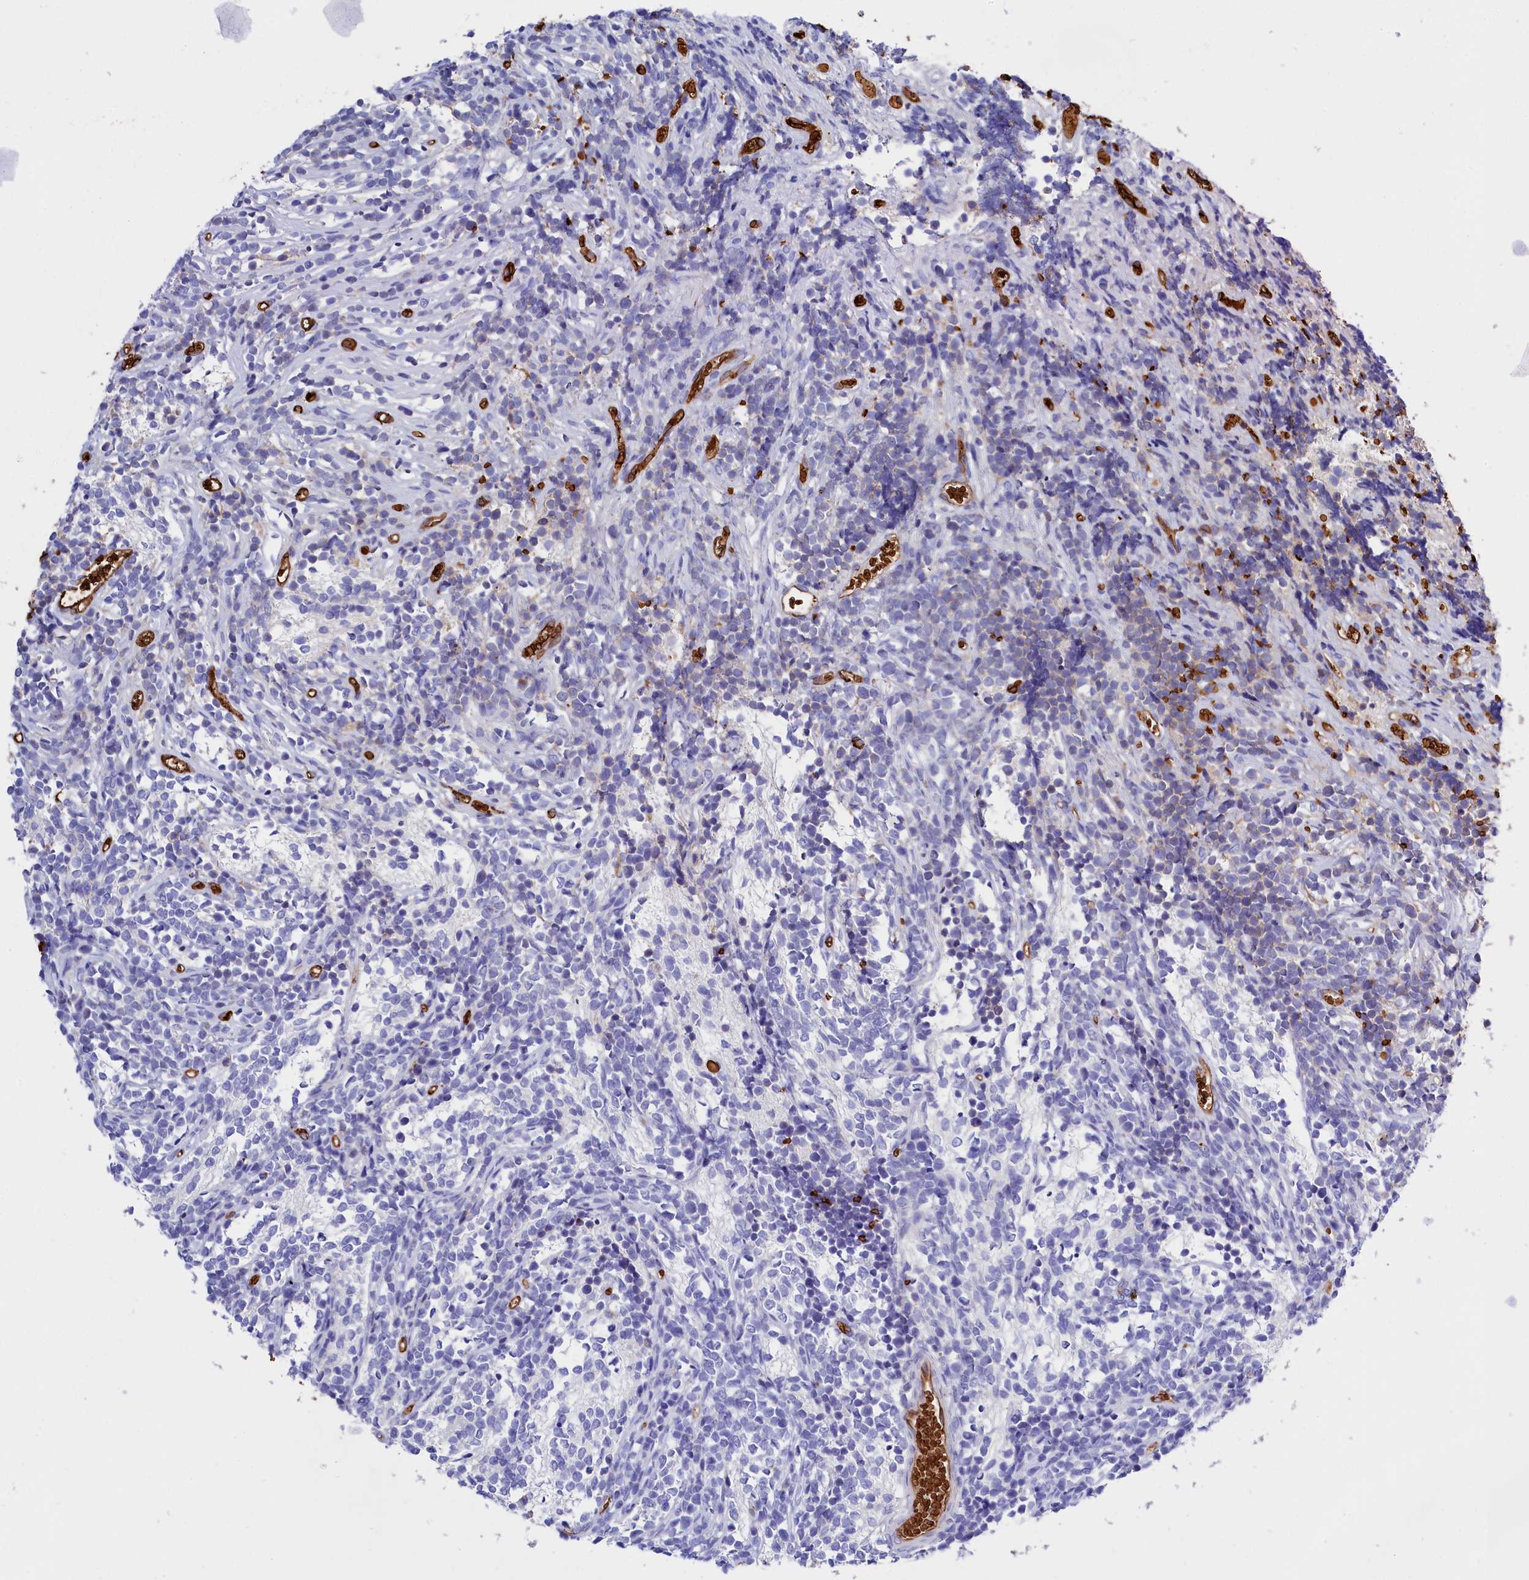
{"staining": {"intensity": "negative", "quantity": "none", "location": "none"}, "tissue": "glioma", "cell_type": "Tumor cells", "image_type": "cancer", "snomed": [{"axis": "morphology", "description": "Glioma, malignant, Low grade"}, {"axis": "topography", "description": "Brain"}], "caption": "Protein analysis of glioma shows no significant positivity in tumor cells. Brightfield microscopy of immunohistochemistry stained with DAB (3,3'-diaminobenzidine) (brown) and hematoxylin (blue), captured at high magnification.", "gene": "RPUSD3", "patient": {"sex": "female", "age": 1}}